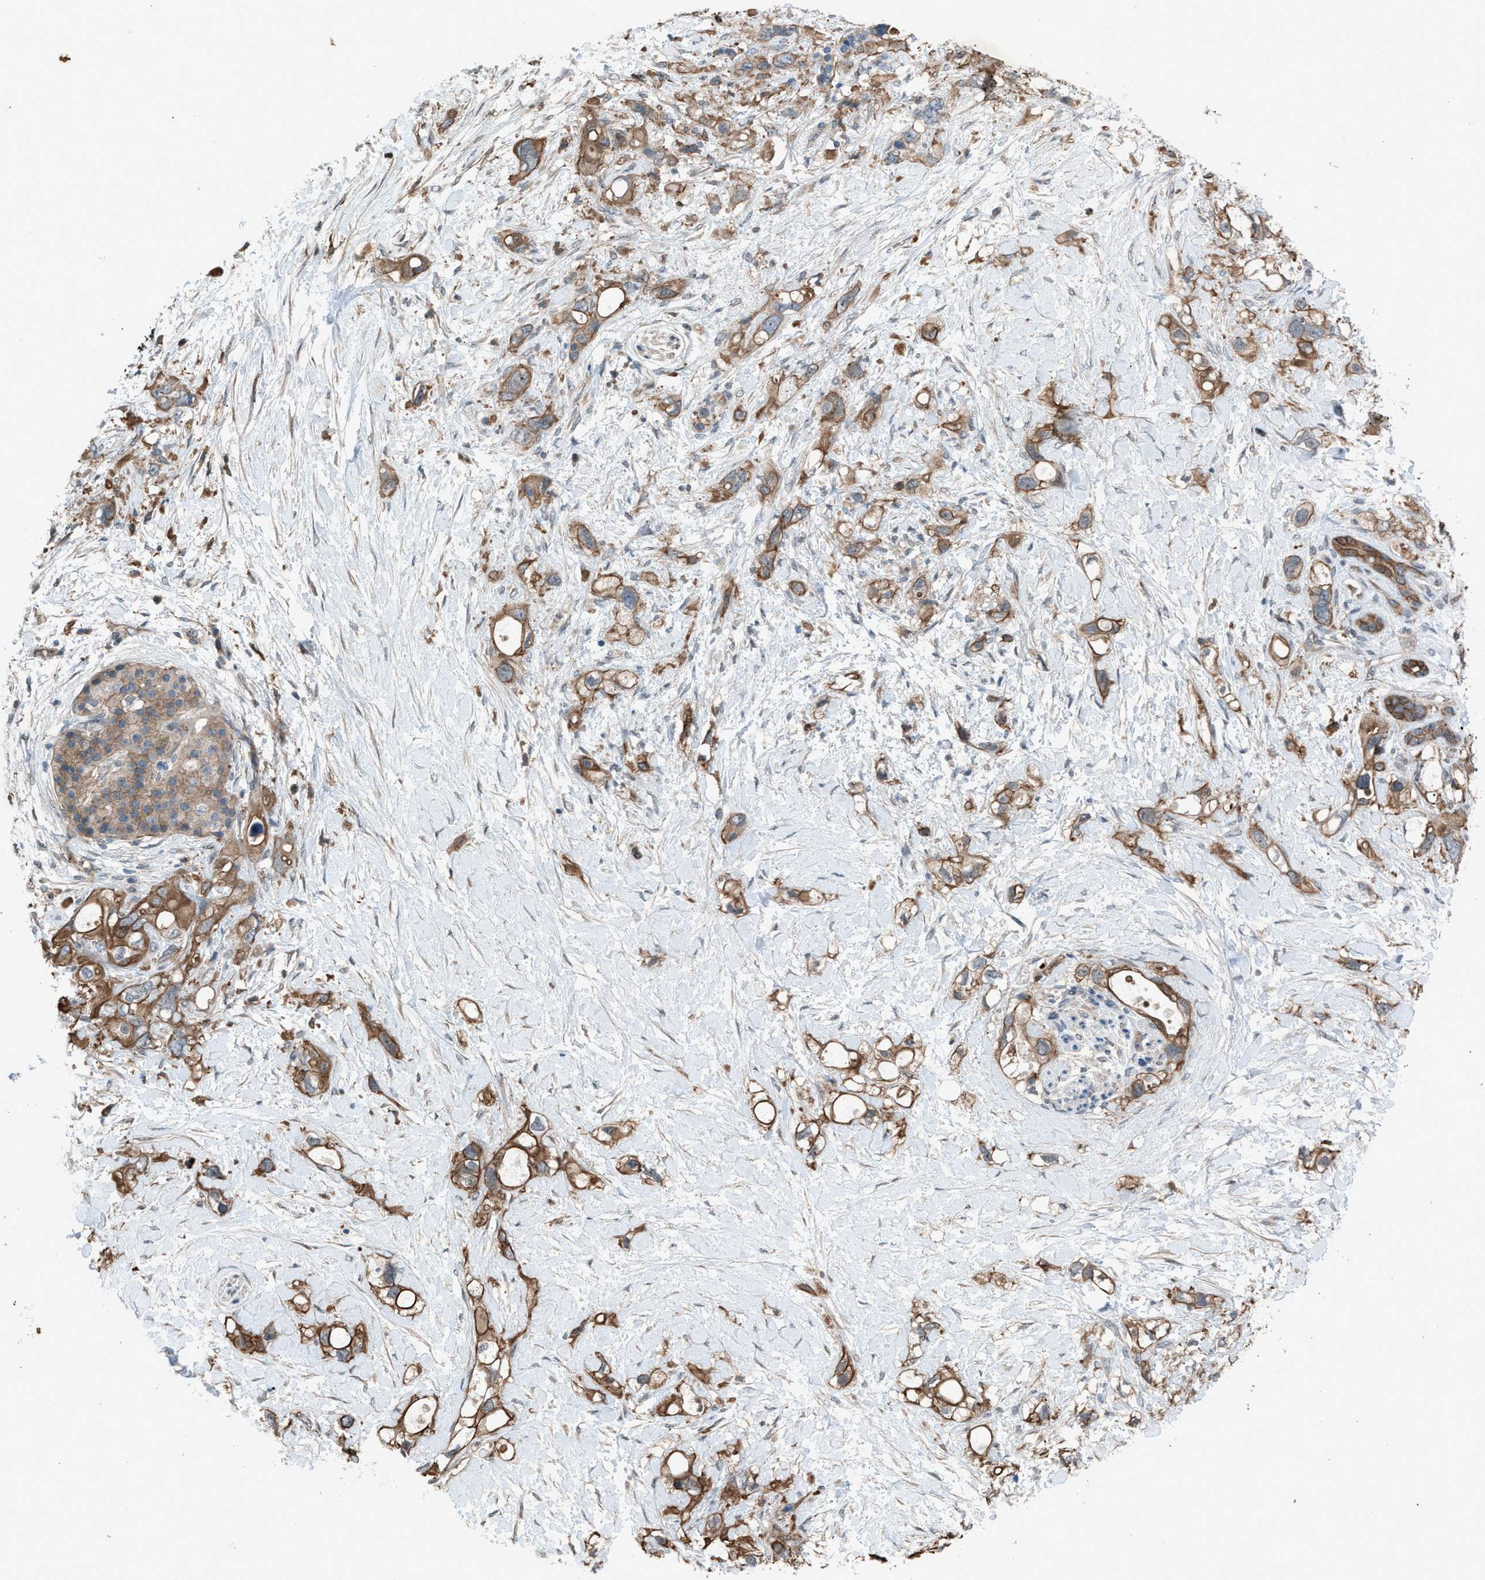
{"staining": {"intensity": "moderate", "quantity": ">75%", "location": "cytoplasmic/membranous"}, "tissue": "pancreatic cancer", "cell_type": "Tumor cells", "image_type": "cancer", "snomed": [{"axis": "morphology", "description": "Adenocarcinoma, NOS"}, {"axis": "topography", "description": "Pancreas"}], "caption": "Pancreatic cancer (adenocarcinoma) stained with DAB IHC shows medium levels of moderate cytoplasmic/membranous expression in about >75% of tumor cells.", "gene": "DYRK1A", "patient": {"sex": "female", "age": 56}}